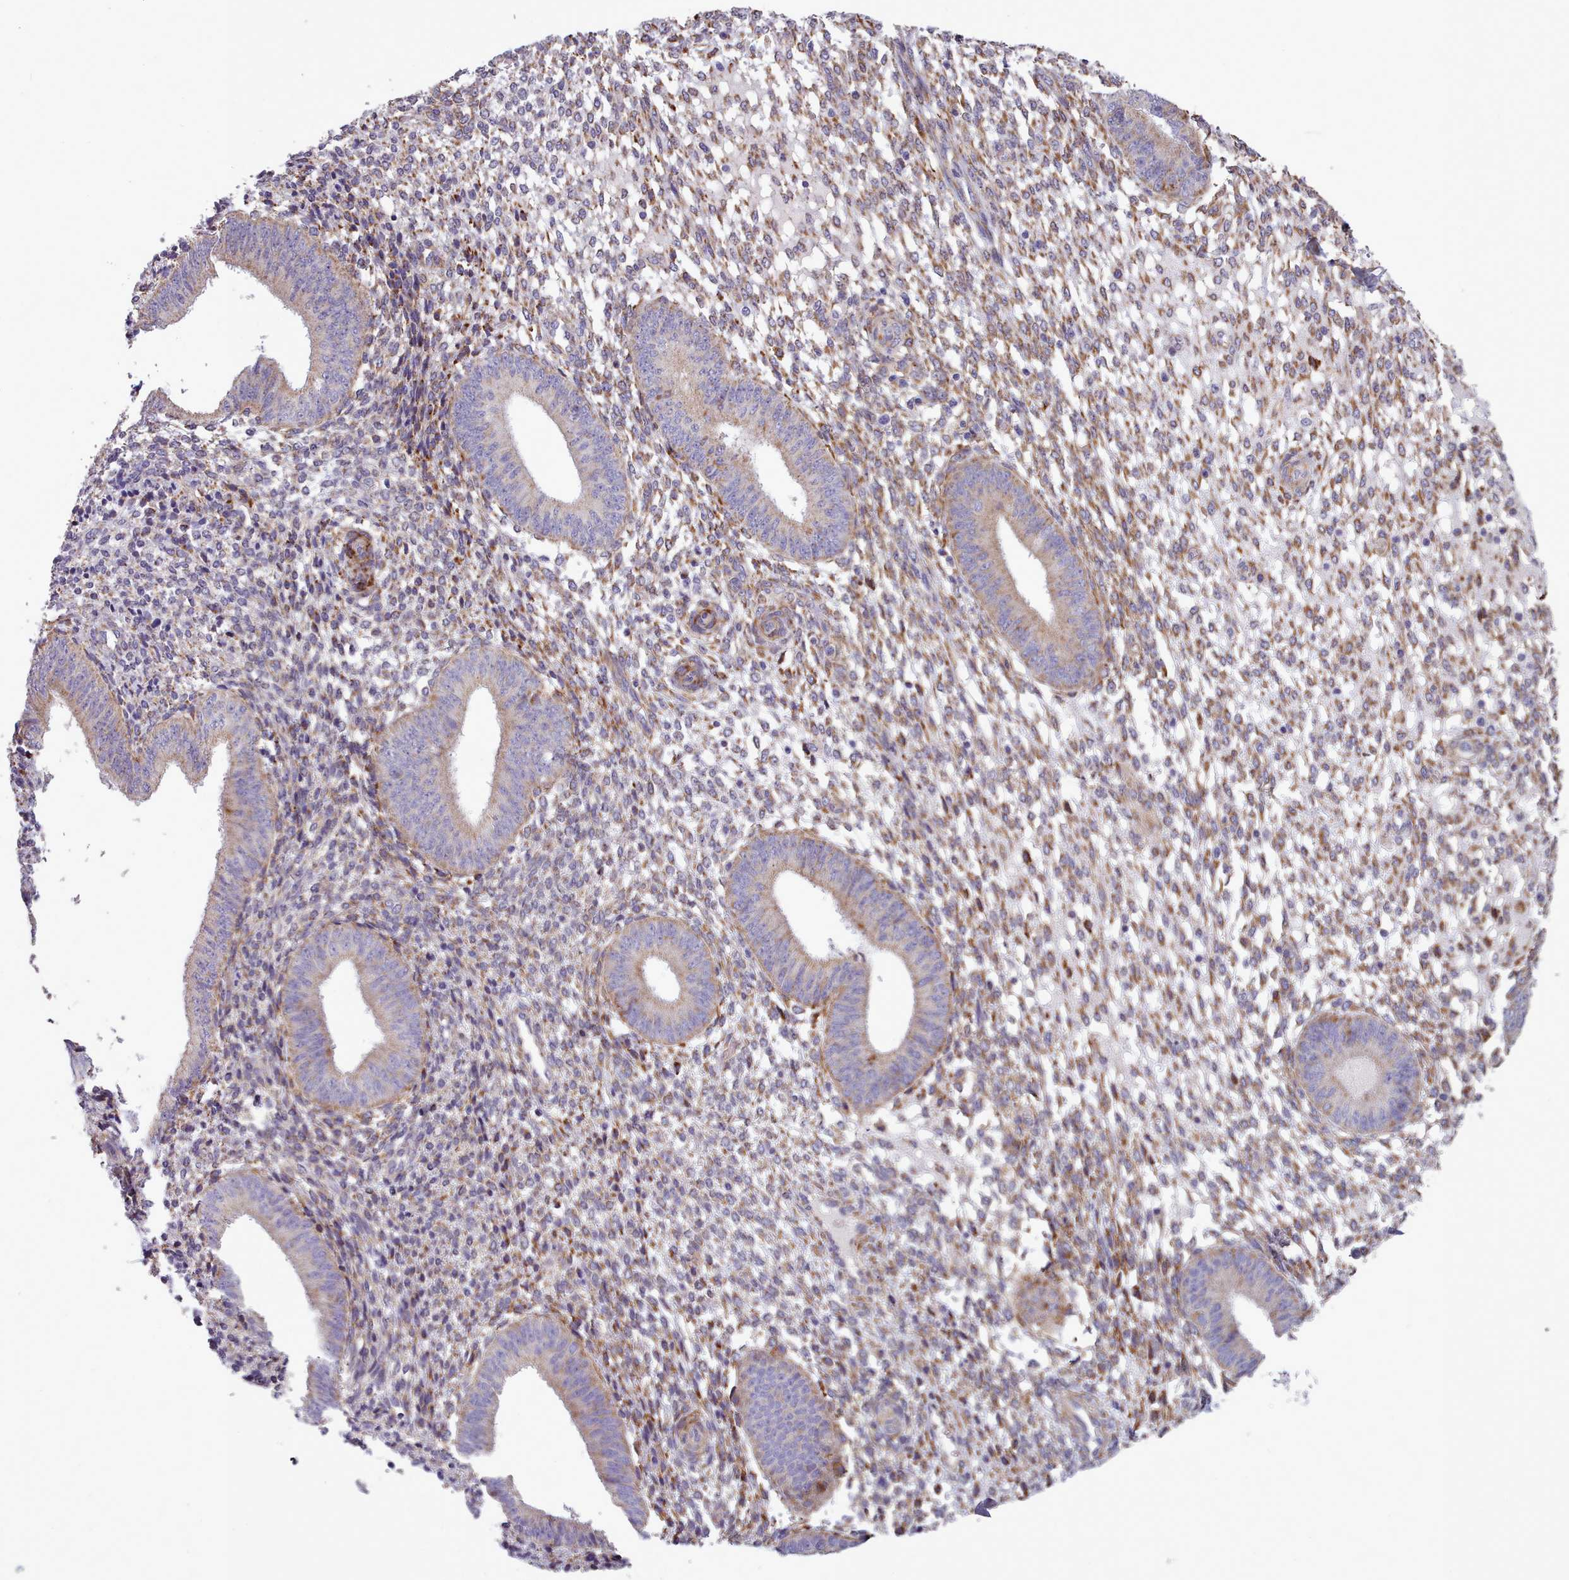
{"staining": {"intensity": "moderate", "quantity": "25%-75%", "location": "cytoplasmic/membranous"}, "tissue": "endometrium", "cell_type": "Cells in endometrial stroma", "image_type": "normal", "snomed": [{"axis": "morphology", "description": "Normal tissue, NOS"}, {"axis": "topography", "description": "Endometrium"}], "caption": "DAB immunohistochemical staining of normal human endometrium displays moderate cytoplasmic/membranous protein staining in about 25%-75% of cells in endometrial stroma. (DAB (3,3'-diaminobenzidine) IHC, brown staining for protein, blue staining for nuclei).", "gene": "FKBP10", "patient": {"sex": "female", "age": 49}}